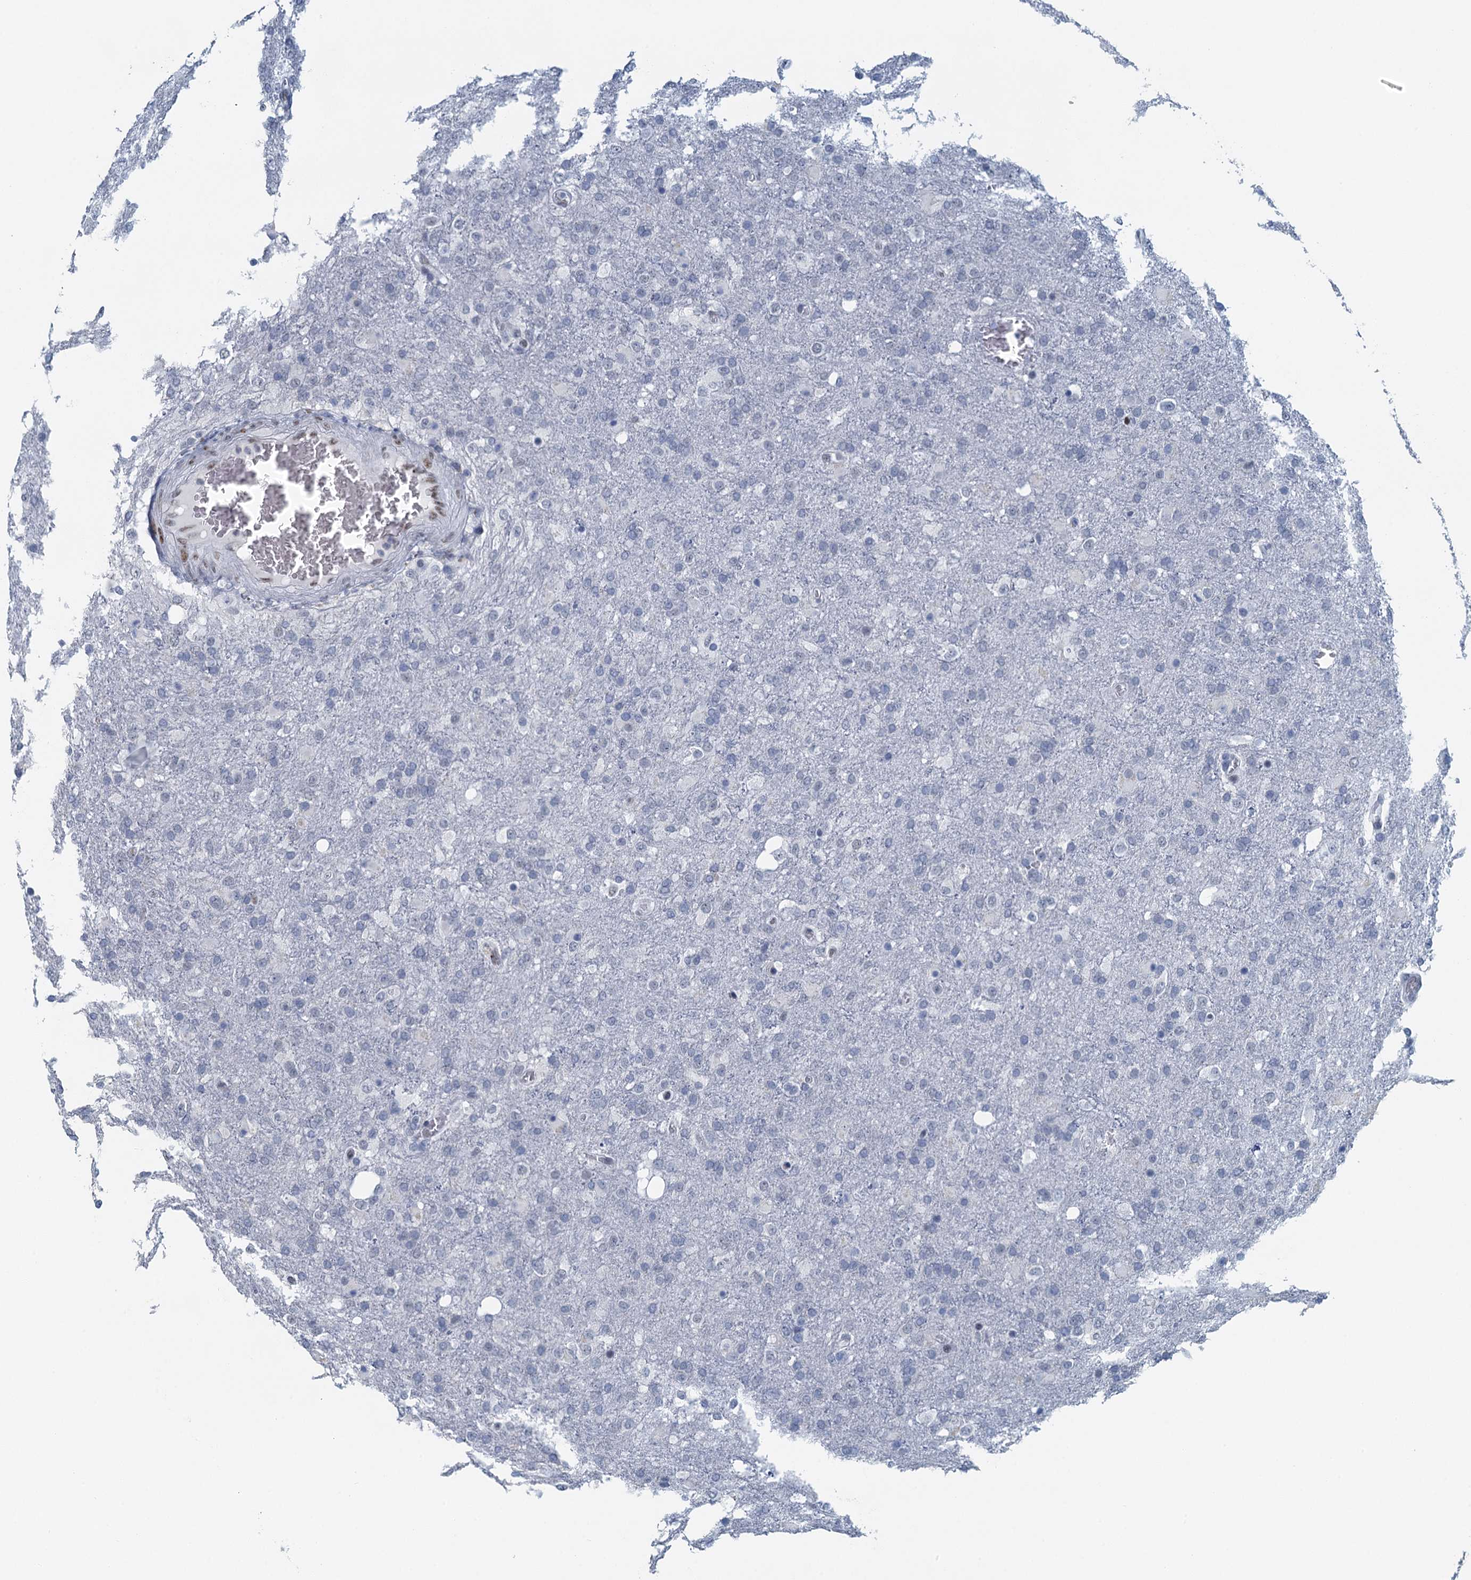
{"staining": {"intensity": "negative", "quantity": "none", "location": "none"}, "tissue": "glioma", "cell_type": "Tumor cells", "image_type": "cancer", "snomed": [{"axis": "morphology", "description": "Glioma, malignant, High grade"}, {"axis": "topography", "description": "Brain"}], "caption": "Protein analysis of malignant glioma (high-grade) shows no significant staining in tumor cells.", "gene": "TTLL9", "patient": {"sex": "female", "age": 74}}